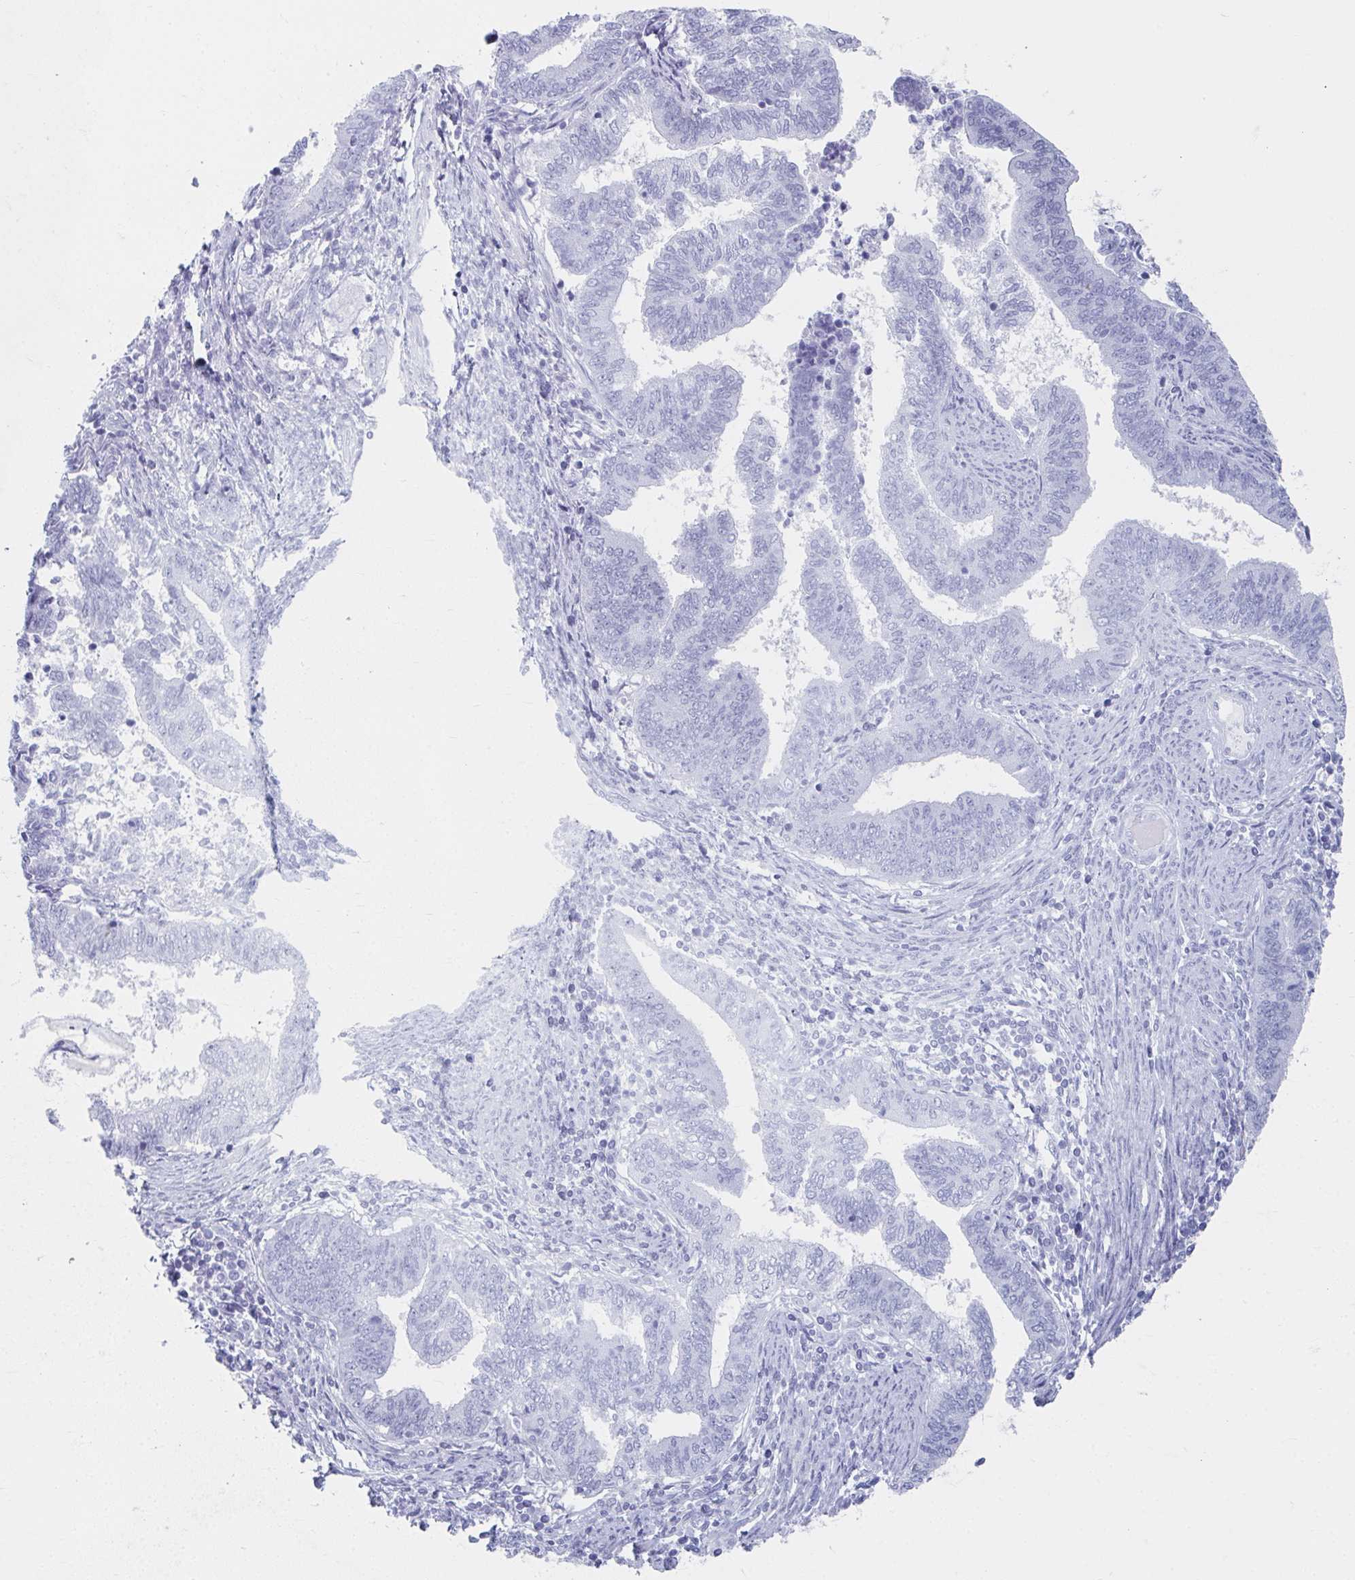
{"staining": {"intensity": "negative", "quantity": "none", "location": "none"}, "tissue": "endometrial cancer", "cell_type": "Tumor cells", "image_type": "cancer", "snomed": [{"axis": "morphology", "description": "Adenocarcinoma, NOS"}, {"axis": "topography", "description": "Endometrium"}], "caption": "Photomicrograph shows no significant protein expression in tumor cells of endometrial adenocarcinoma. The staining was performed using DAB (3,3'-diaminobenzidine) to visualize the protein expression in brown, while the nuclei were stained in blue with hematoxylin (Magnification: 20x).", "gene": "GHRL", "patient": {"sex": "female", "age": 65}}